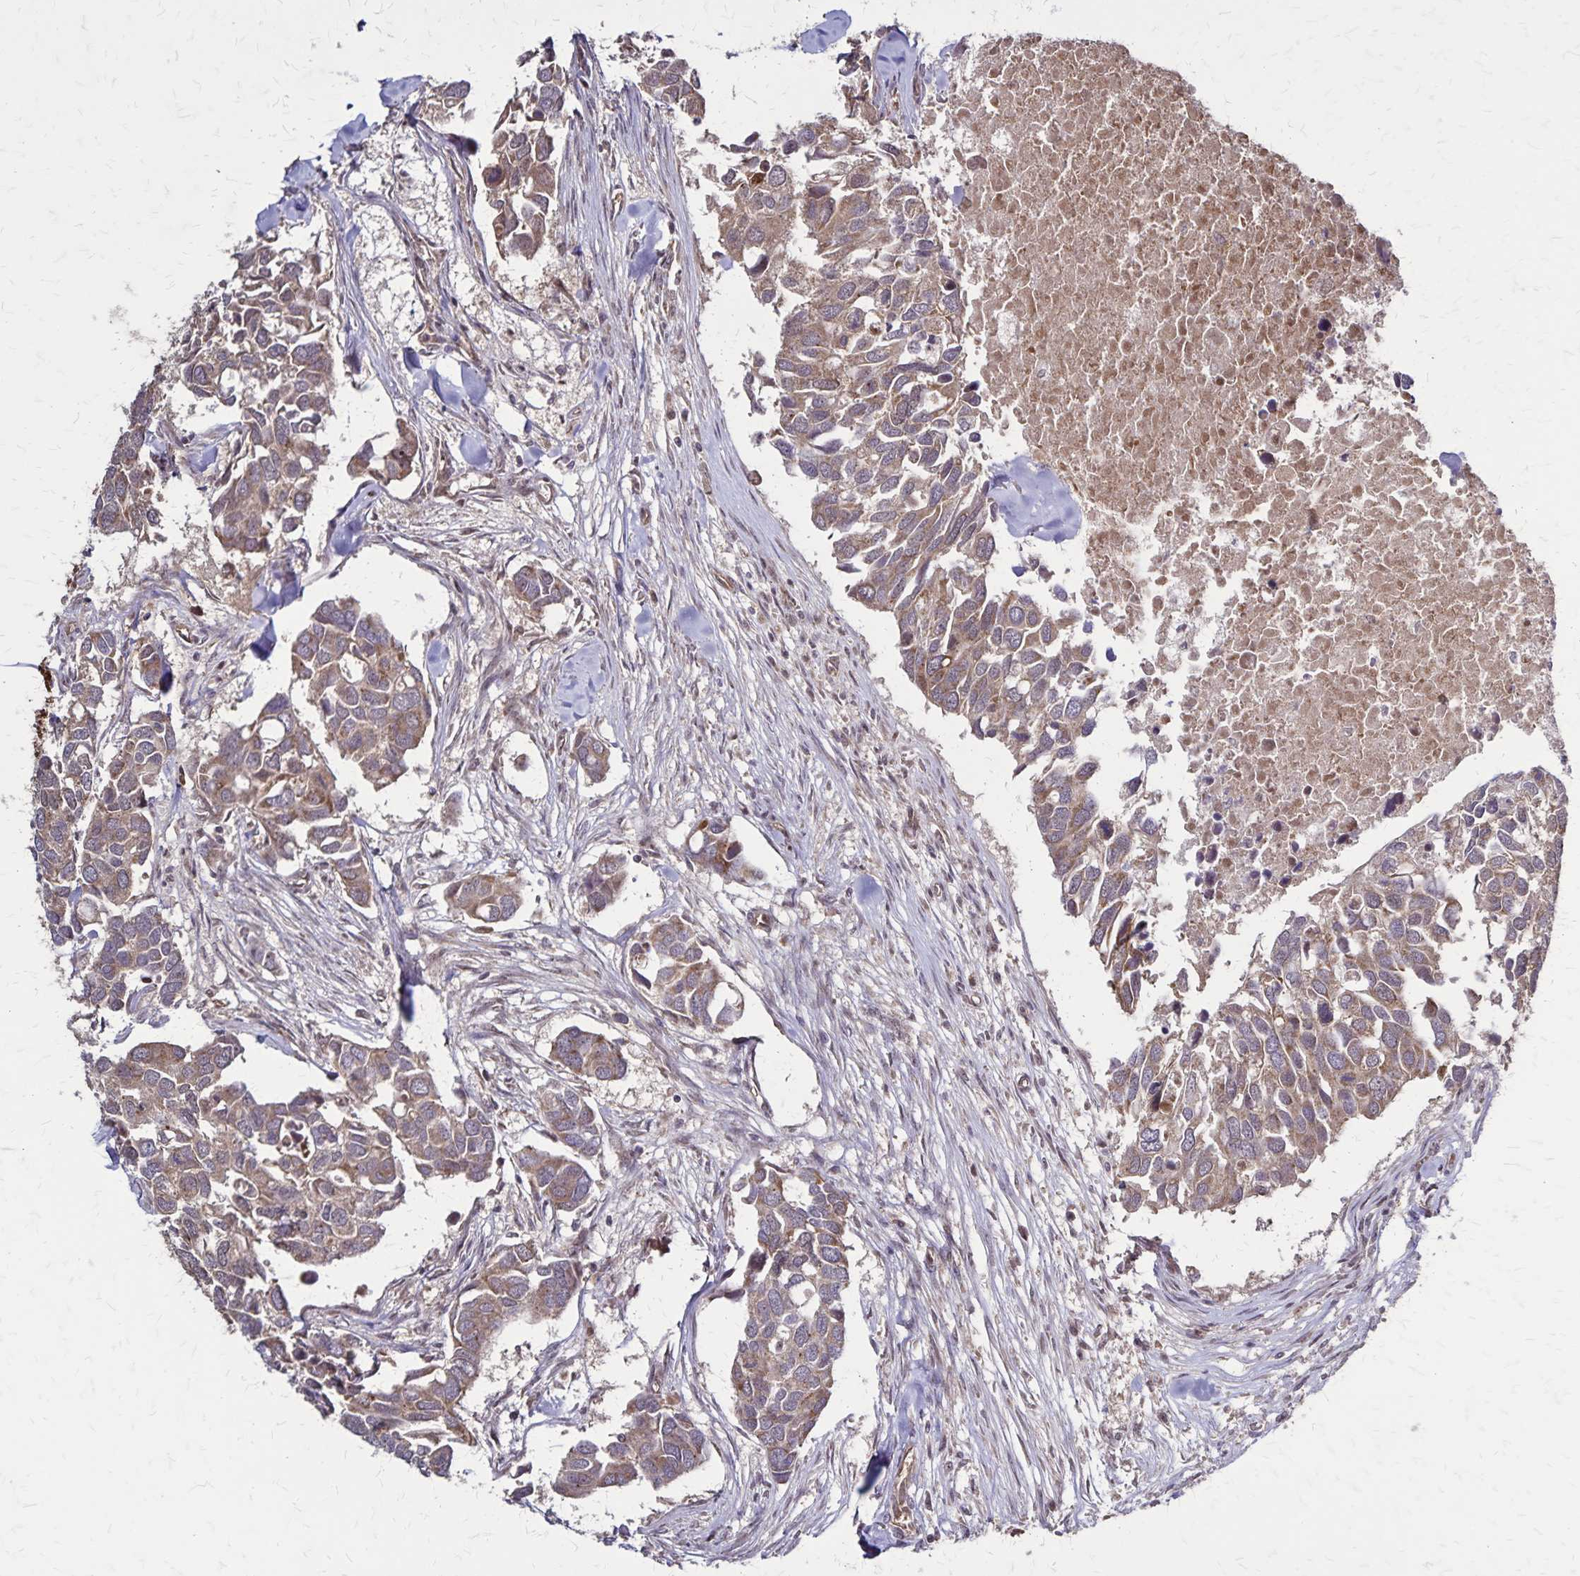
{"staining": {"intensity": "moderate", "quantity": ">75%", "location": "cytoplasmic/membranous"}, "tissue": "breast cancer", "cell_type": "Tumor cells", "image_type": "cancer", "snomed": [{"axis": "morphology", "description": "Duct carcinoma"}, {"axis": "topography", "description": "Breast"}], "caption": "IHC staining of breast cancer, which reveals medium levels of moderate cytoplasmic/membranous expression in approximately >75% of tumor cells indicating moderate cytoplasmic/membranous protein staining. The staining was performed using DAB (3,3'-diaminobenzidine) (brown) for protein detection and nuclei were counterstained in hematoxylin (blue).", "gene": "NFS1", "patient": {"sex": "female", "age": 83}}